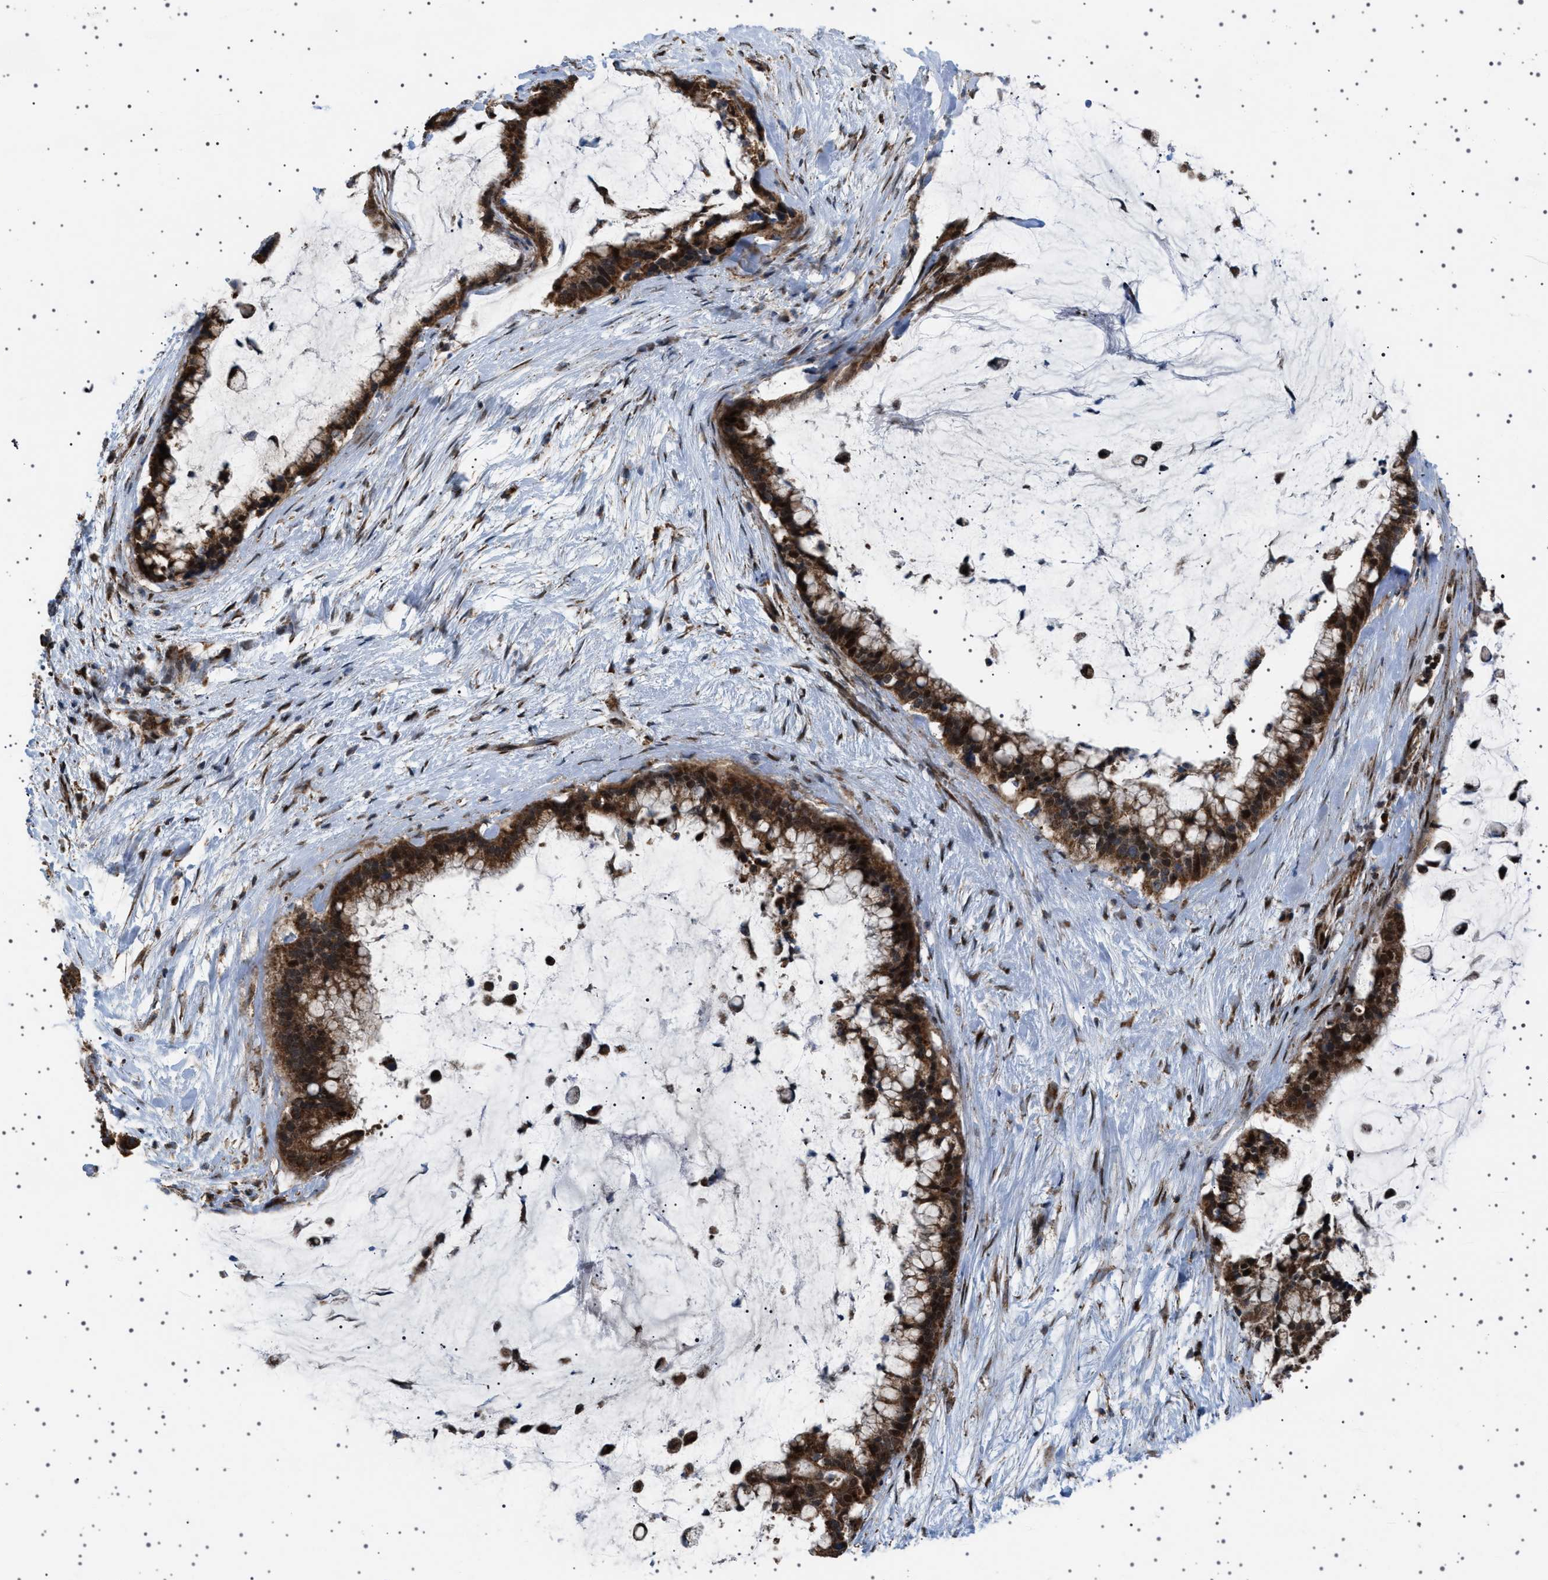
{"staining": {"intensity": "strong", "quantity": ">75%", "location": "cytoplasmic/membranous,nuclear"}, "tissue": "pancreatic cancer", "cell_type": "Tumor cells", "image_type": "cancer", "snomed": [{"axis": "morphology", "description": "Adenocarcinoma, NOS"}, {"axis": "topography", "description": "Pancreas"}], "caption": "IHC micrograph of pancreatic cancer stained for a protein (brown), which exhibits high levels of strong cytoplasmic/membranous and nuclear staining in approximately >75% of tumor cells.", "gene": "MELK", "patient": {"sex": "male", "age": 41}}